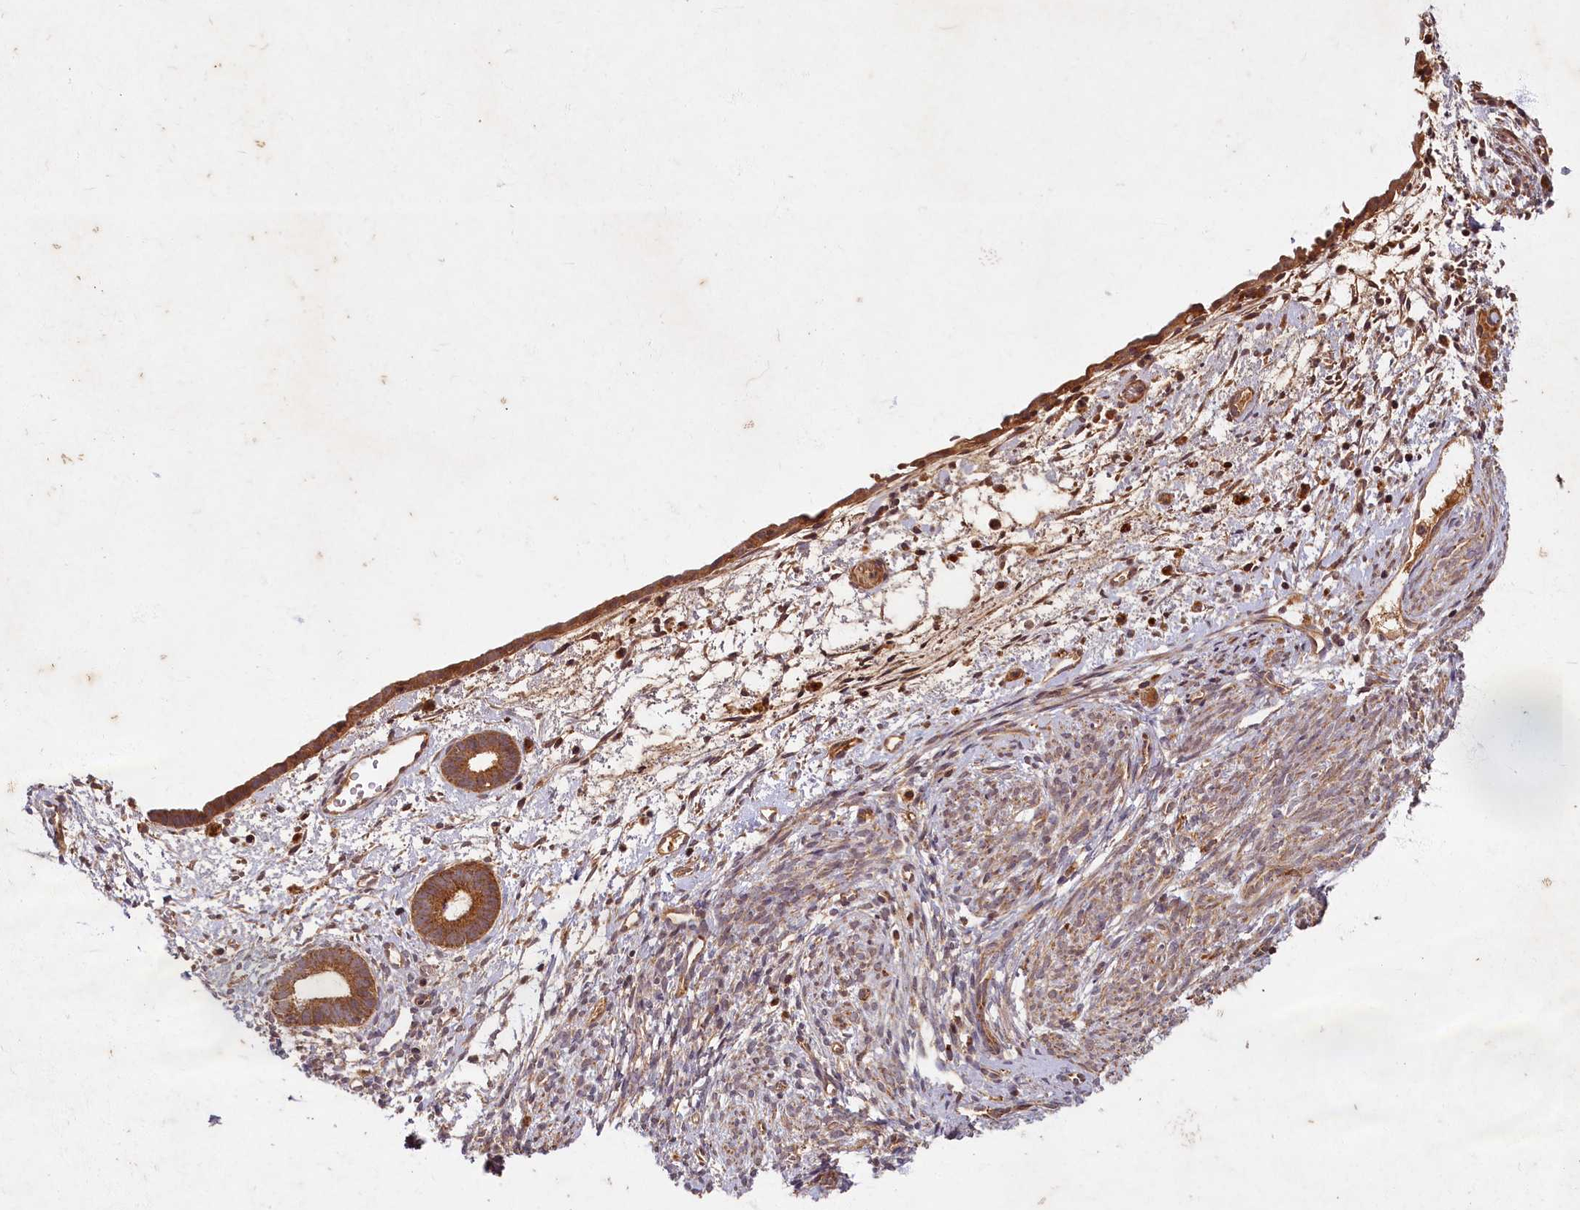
{"staining": {"intensity": "moderate", "quantity": ">75%", "location": "cytoplasmic/membranous"}, "tissue": "endometrium", "cell_type": "Cells in endometrial stroma", "image_type": "normal", "snomed": [{"axis": "morphology", "description": "Normal tissue, NOS"}, {"axis": "morphology", "description": "Adenocarcinoma, NOS"}, {"axis": "topography", "description": "Endometrium"}], "caption": "Endometrium was stained to show a protein in brown. There is medium levels of moderate cytoplasmic/membranous positivity in approximately >75% of cells in endometrial stroma. The protein of interest is shown in brown color, while the nuclei are stained blue.", "gene": "SLC11A2", "patient": {"sex": "female", "age": 57}}